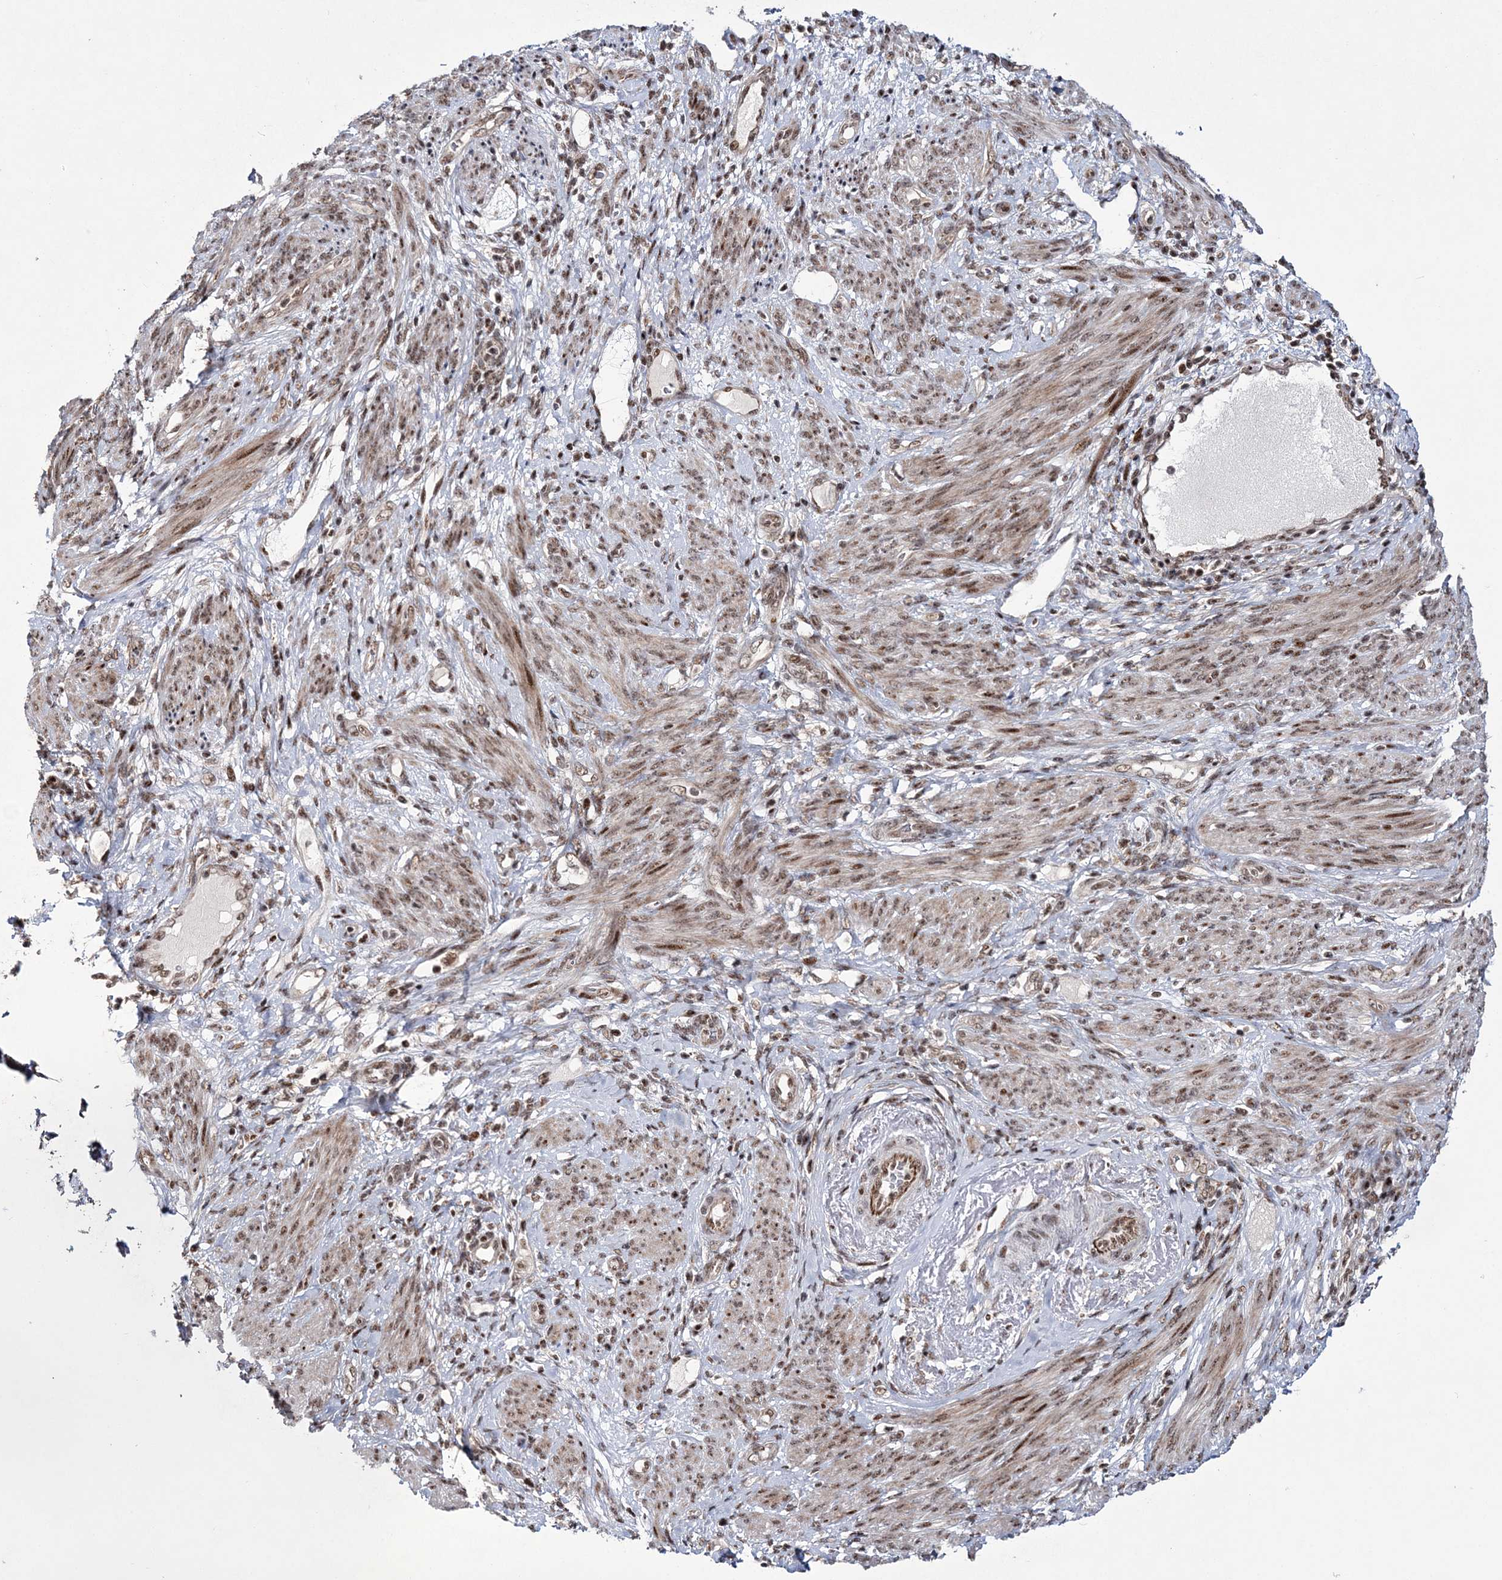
{"staining": {"intensity": "moderate", "quantity": "25%-75%", "location": "cytoplasmic/membranous,nuclear"}, "tissue": "endometrial cancer", "cell_type": "Tumor cells", "image_type": "cancer", "snomed": [{"axis": "morphology", "description": "Adenocarcinoma, NOS"}, {"axis": "topography", "description": "Endometrium"}], "caption": "Adenocarcinoma (endometrial) tissue displays moderate cytoplasmic/membranous and nuclear expression in approximately 25%-75% of tumor cells", "gene": "TATDN2", "patient": {"sex": "female", "age": 85}}